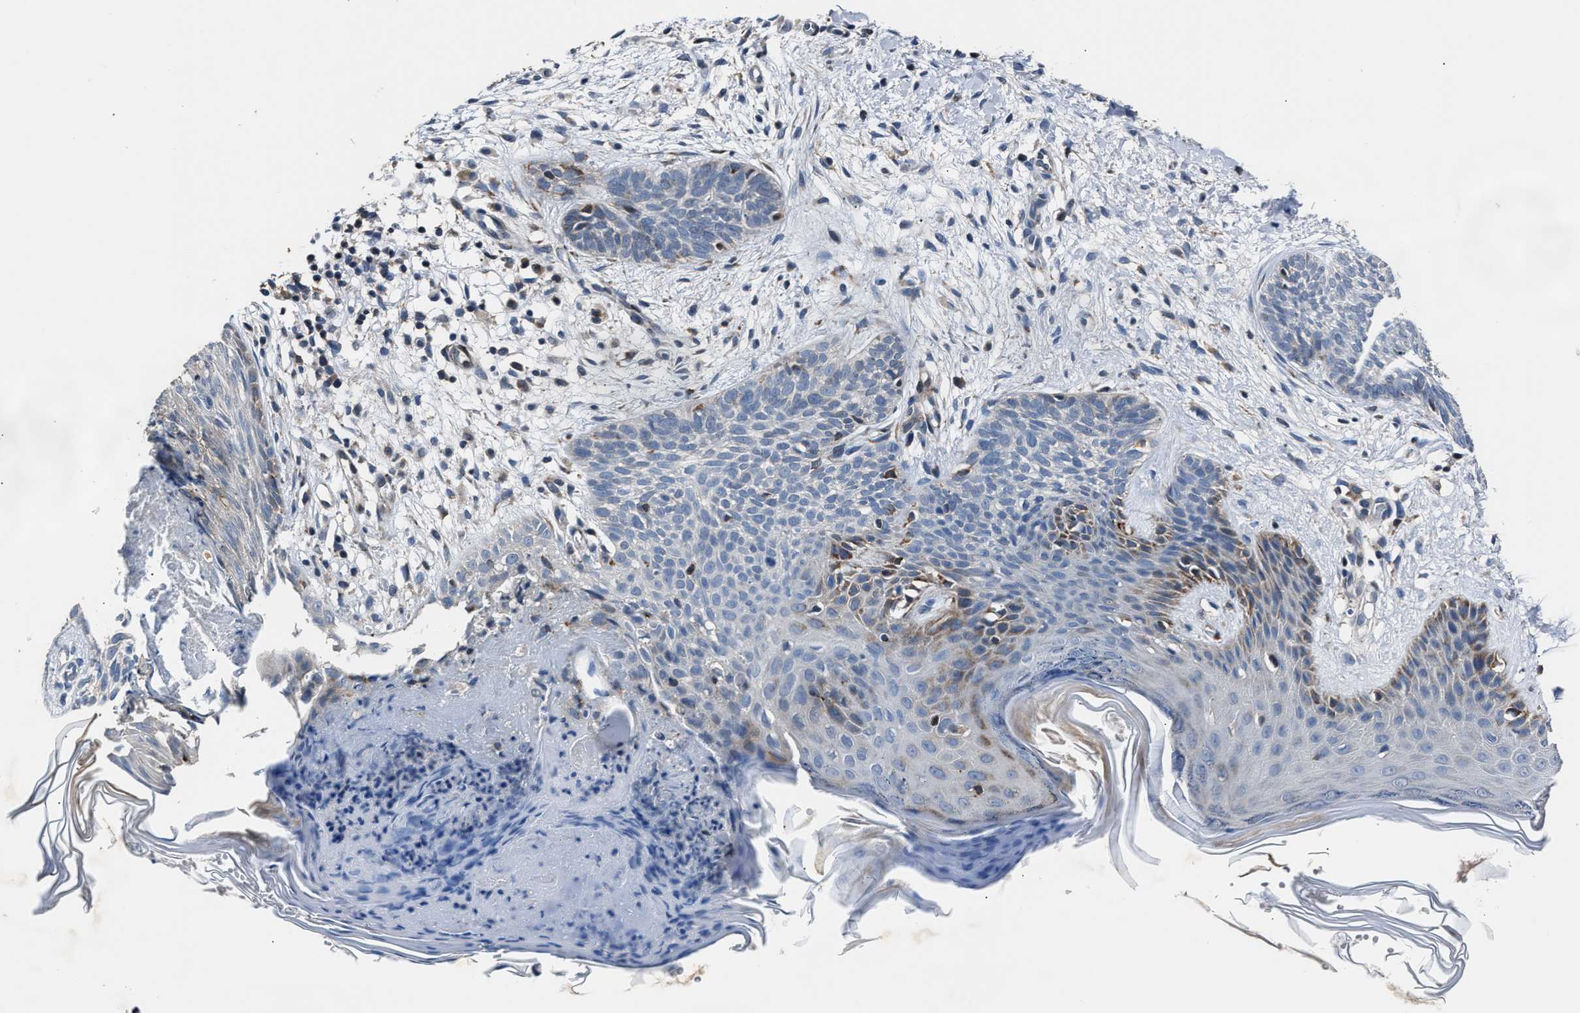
{"staining": {"intensity": "negative", "quantity": "none", "location": "none"}, "tissue": "skin cancer", "cell_type": "Tumor cells", "image_type": "cancer", "snomed": [{"axis": "morphology", "description": "Basal cell carcinoma"}, {"axis": "topography", "description": "Skin"}], "caption": "This is an IHC micrograph of skin cancer. There is no staining in tumor cells.", "gene": "DNAJC24", "patient": {"sex": "female", "age": 59}}